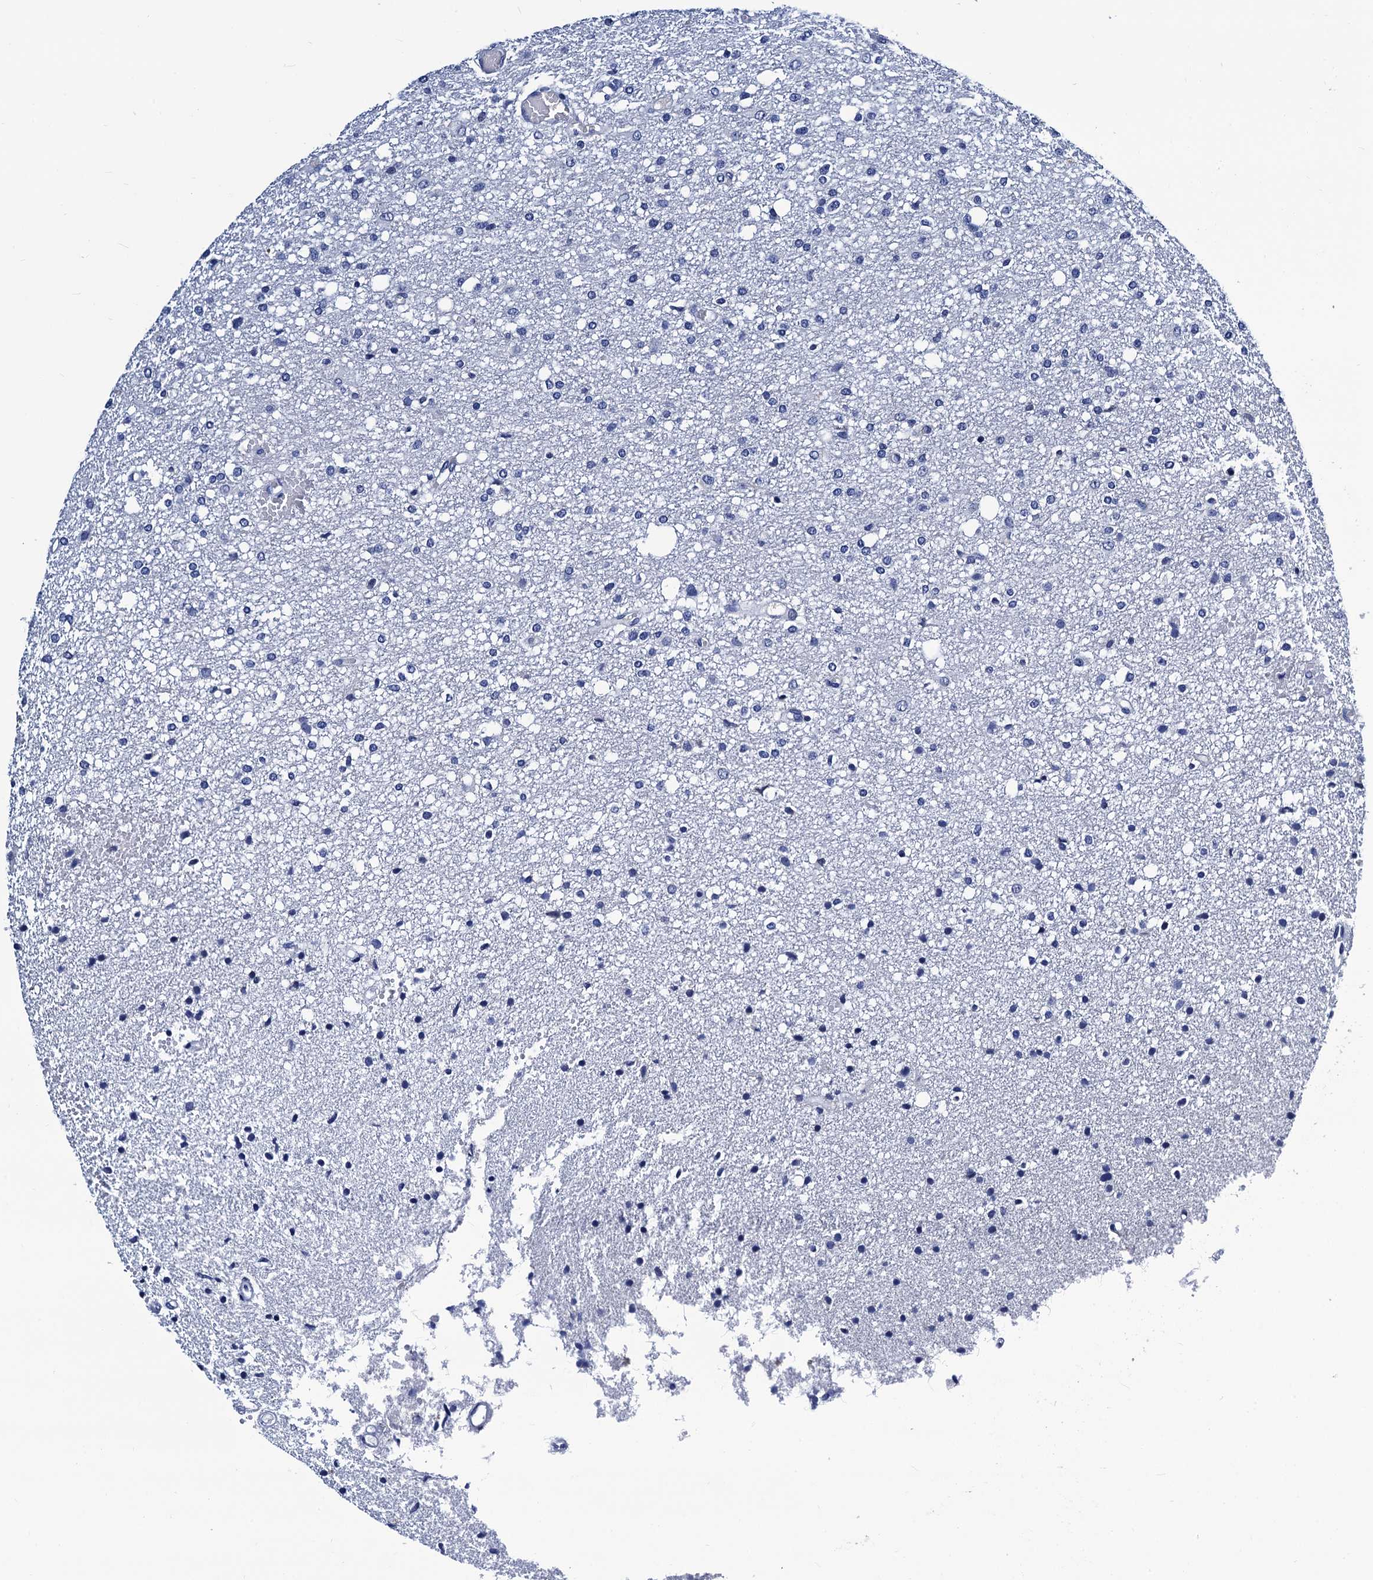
{"staining": {"intensity": "negative", "quantity": "none", "location": "none"}, "tissue": "glioma", "cell_type": "Tumor cells", "image_type": "cancer", "snomed": [{"axis": "morphology", "description": "Glioma, malignant, High grade"}, {"axis": "topography", "description": "Brain"}], "caption": "Immunohistochemistry of glioma shows no expression in tumor cells. (Stains: DAB (3,3'-diaminobenzidine) immunohistochemistry with hematoxylin counter stain, Microscopy: brightfield microscopy at high magnification).", "gene": "LRRC30", "patient": {"sex": "female", "age": 59}}